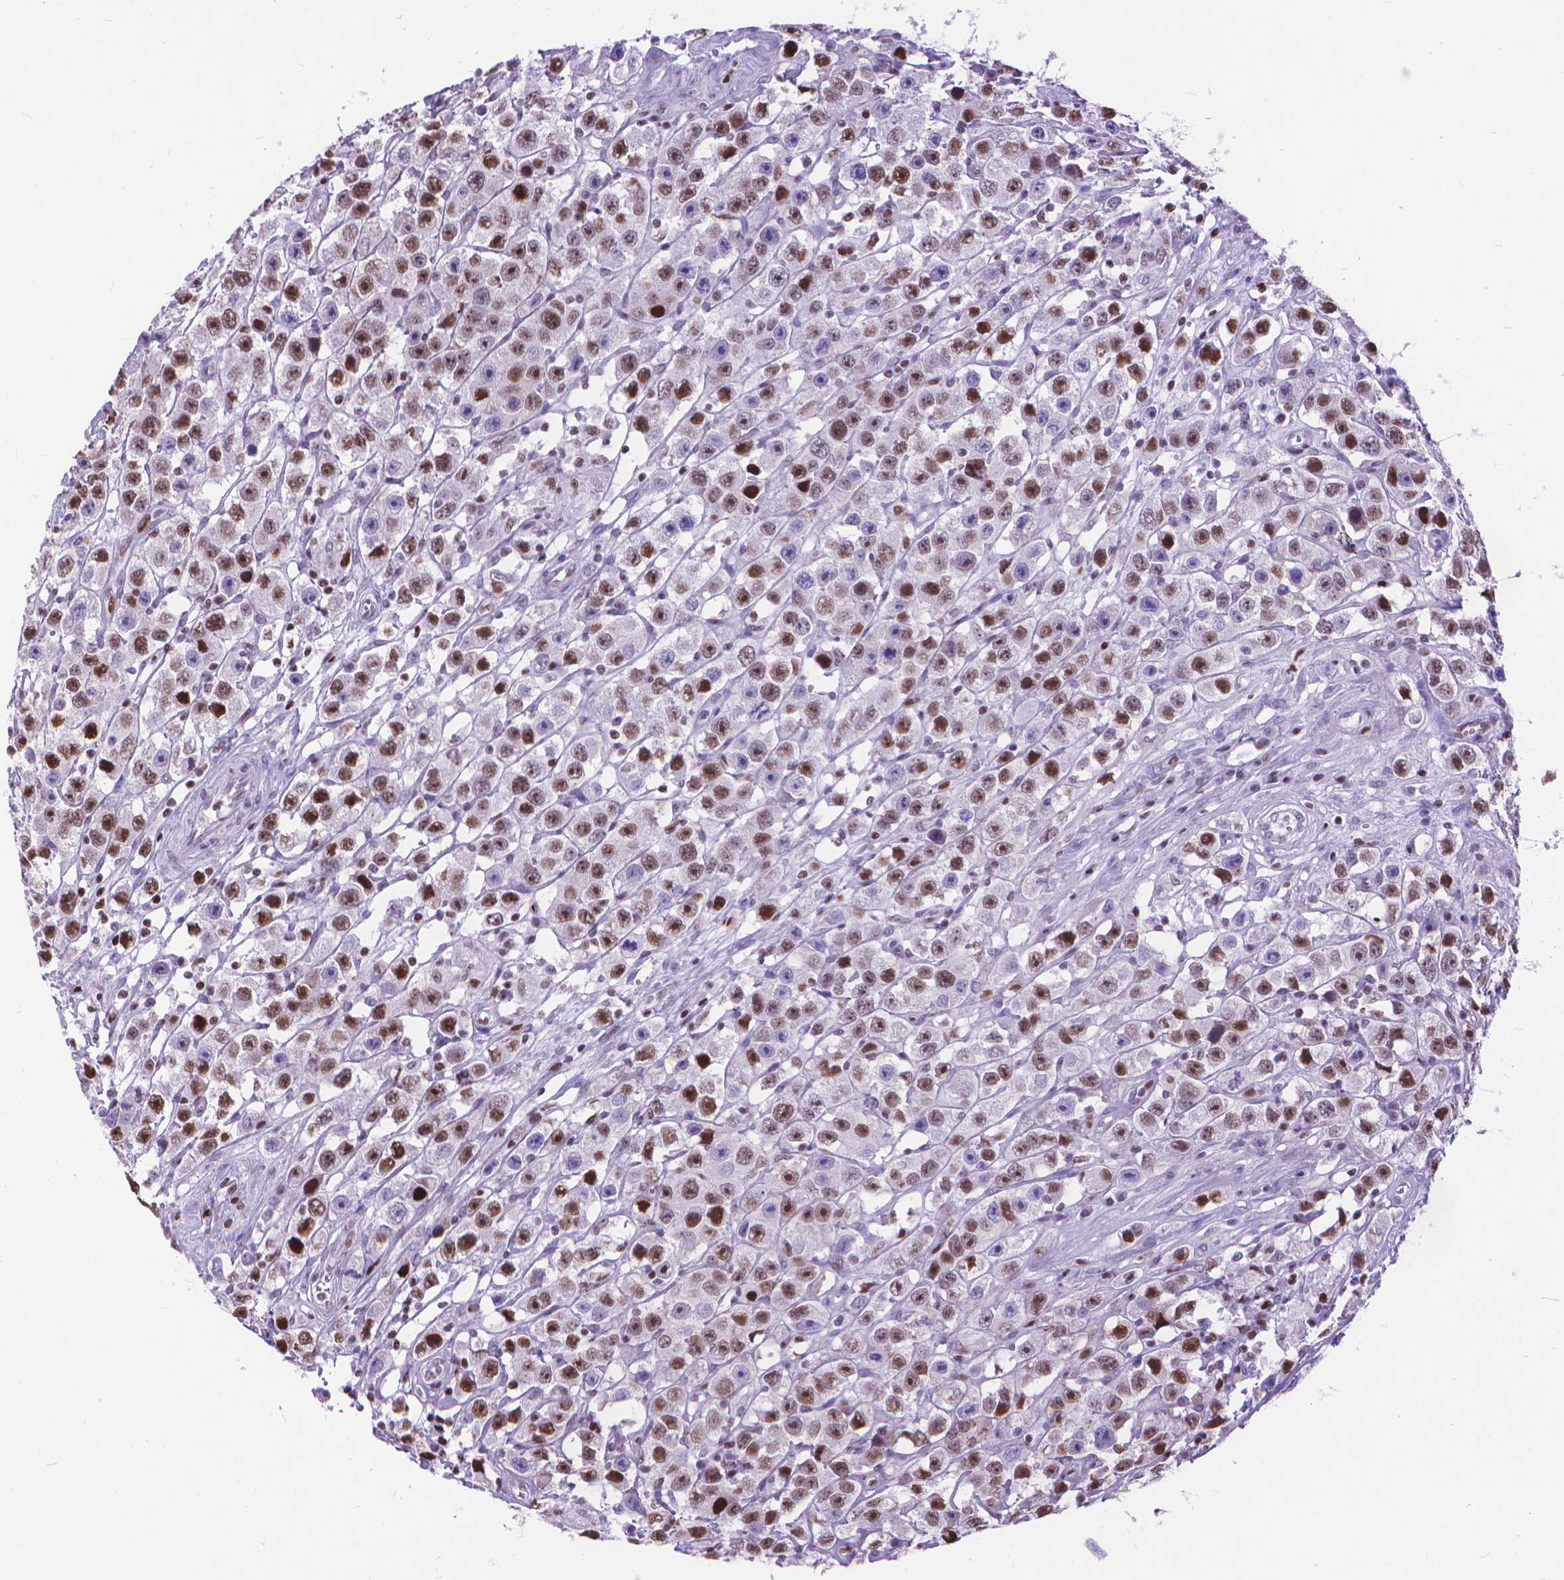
{"staining": {"intensity": "strong", "quantity": "25%-75%", "location": "nuclear"}, "tissue": "testis cancer", "cell_type": "Tumor cells", "image_type": "cancer", "snomed": [{"axis": "morphology", "description": "Seminoma, NOS"}, {"axis": "topography", "description": "Testis"}], "caption": "The histopathology image reveals staining of testis cancer (seminoma), revealing strong nuclear protein expression (brown color) within tumor cells. The staining is performed using DAB brown chromogen to label protein expression. The nuclei are counter-stained blue using hematoxylin.", "gene": "POLE4", "patient": {"sex": "male", "age": 45}}